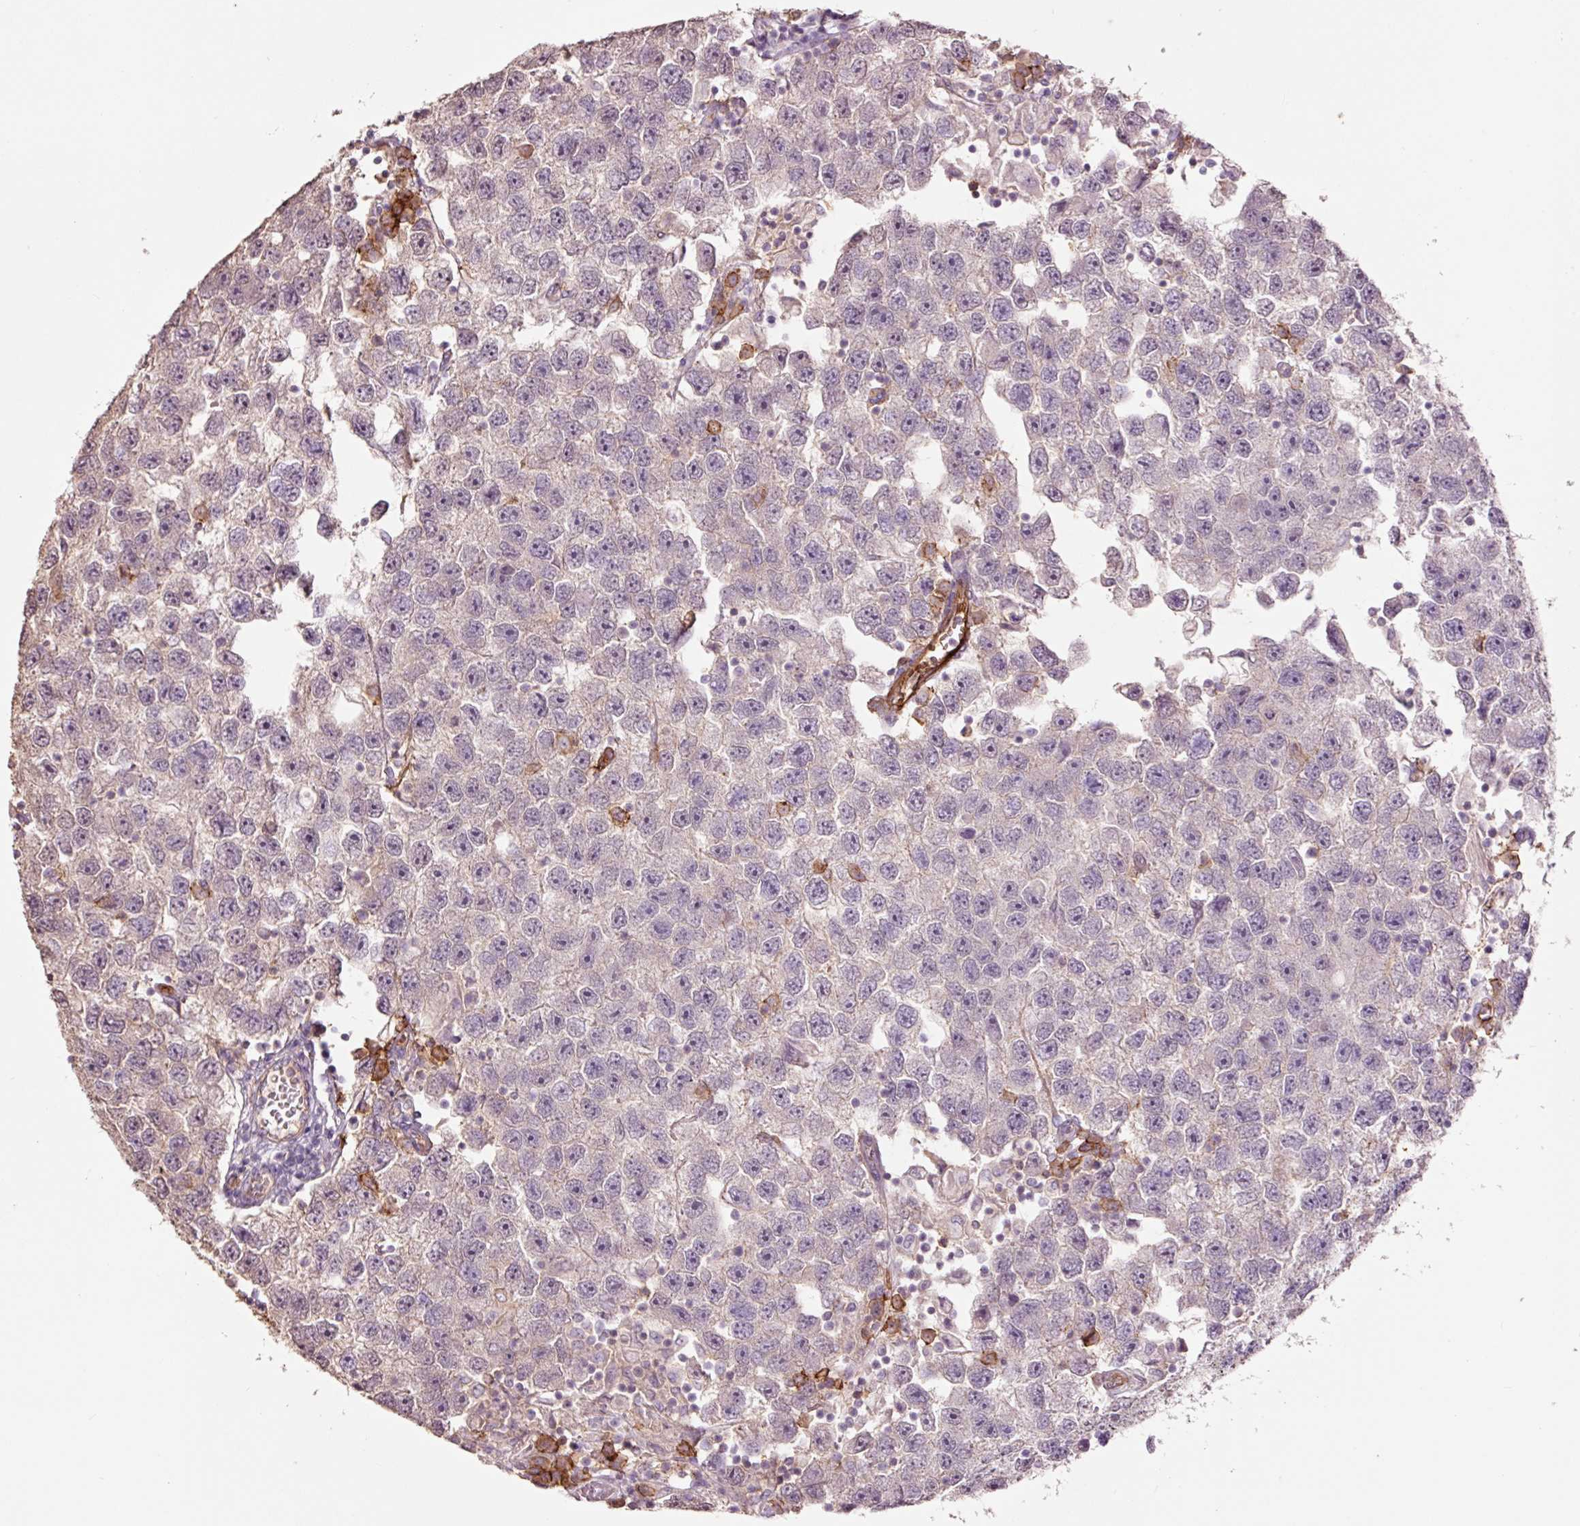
{"staining": {"intensity": "negative", "quantity": "none", "location": "none"}, "tissue": "testis cancer", "cell_type": "Tumor cells", "image_type": "cancer", "snomed": [{"axis": "morphology", "description": "Seminoma, NOS"}, {"axis": "topography", "description": "Testis"}], "caption": "Tumor cells show no significant staining in testis cancer (seminoma).", "gene": "SLC1A4", "patient": {"sex": "male", "age": 26}}